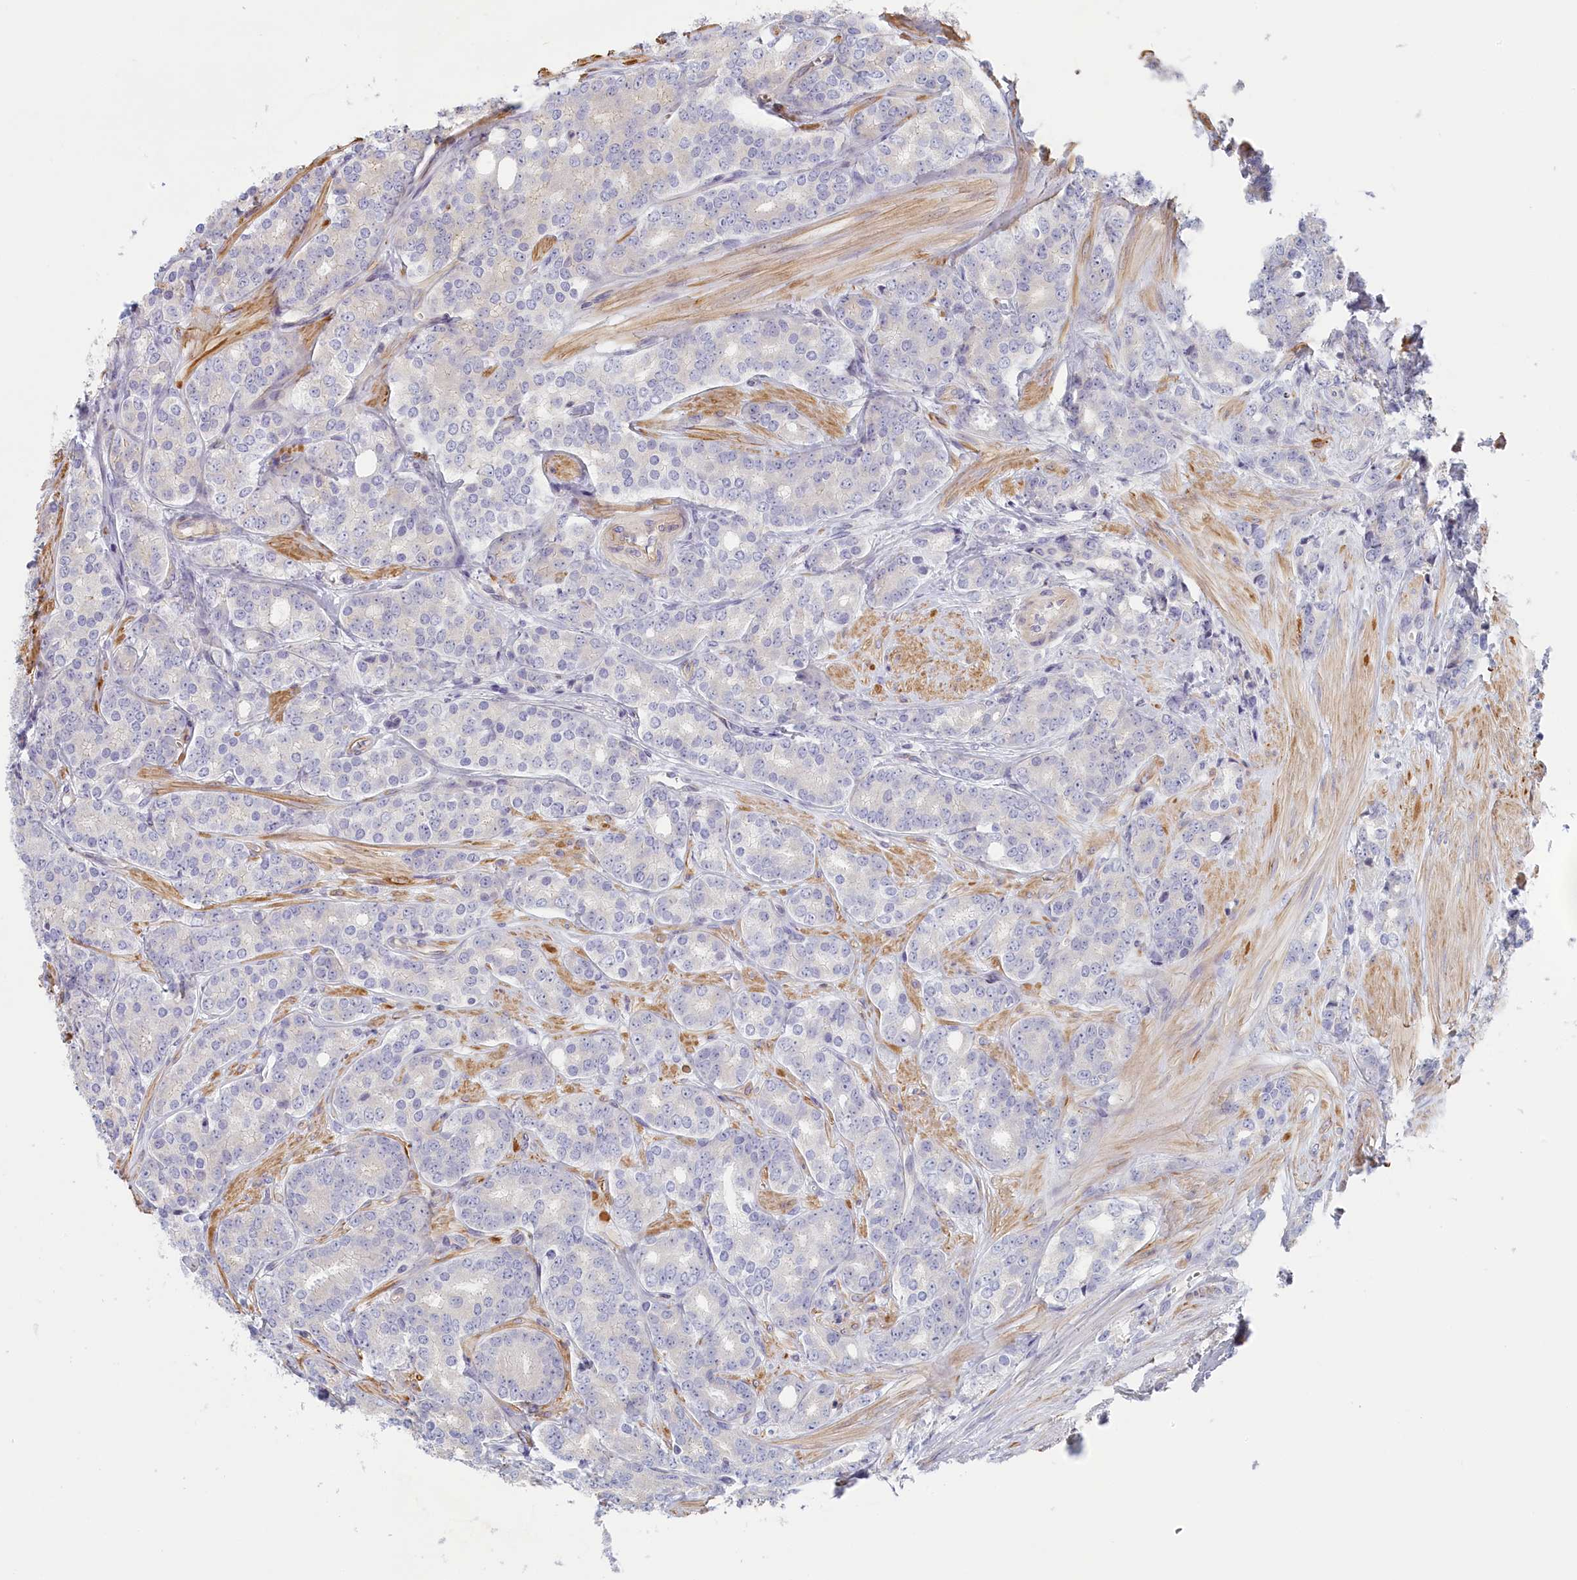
{"staining": {"intensity": "negative", "quantity": "none", "location": "none"}, "tissue": "prostate cancer", "cell_type": "Tumor cells", "image_type": "cancer", "snomed": [{"axis": "morphology", "description": "Adenocarcinoma, High grade"}, {"axis": "topography", "description": "Prostate"}], "caption": "A high-resolution image shows IHC staining of prostate high-grade adenocarcinoma, which reveals no significant staining in tumor cells. Nuclei are stained in blue.", "gene": "INTS4", "patient": {"sex": "male", "age": 62}}